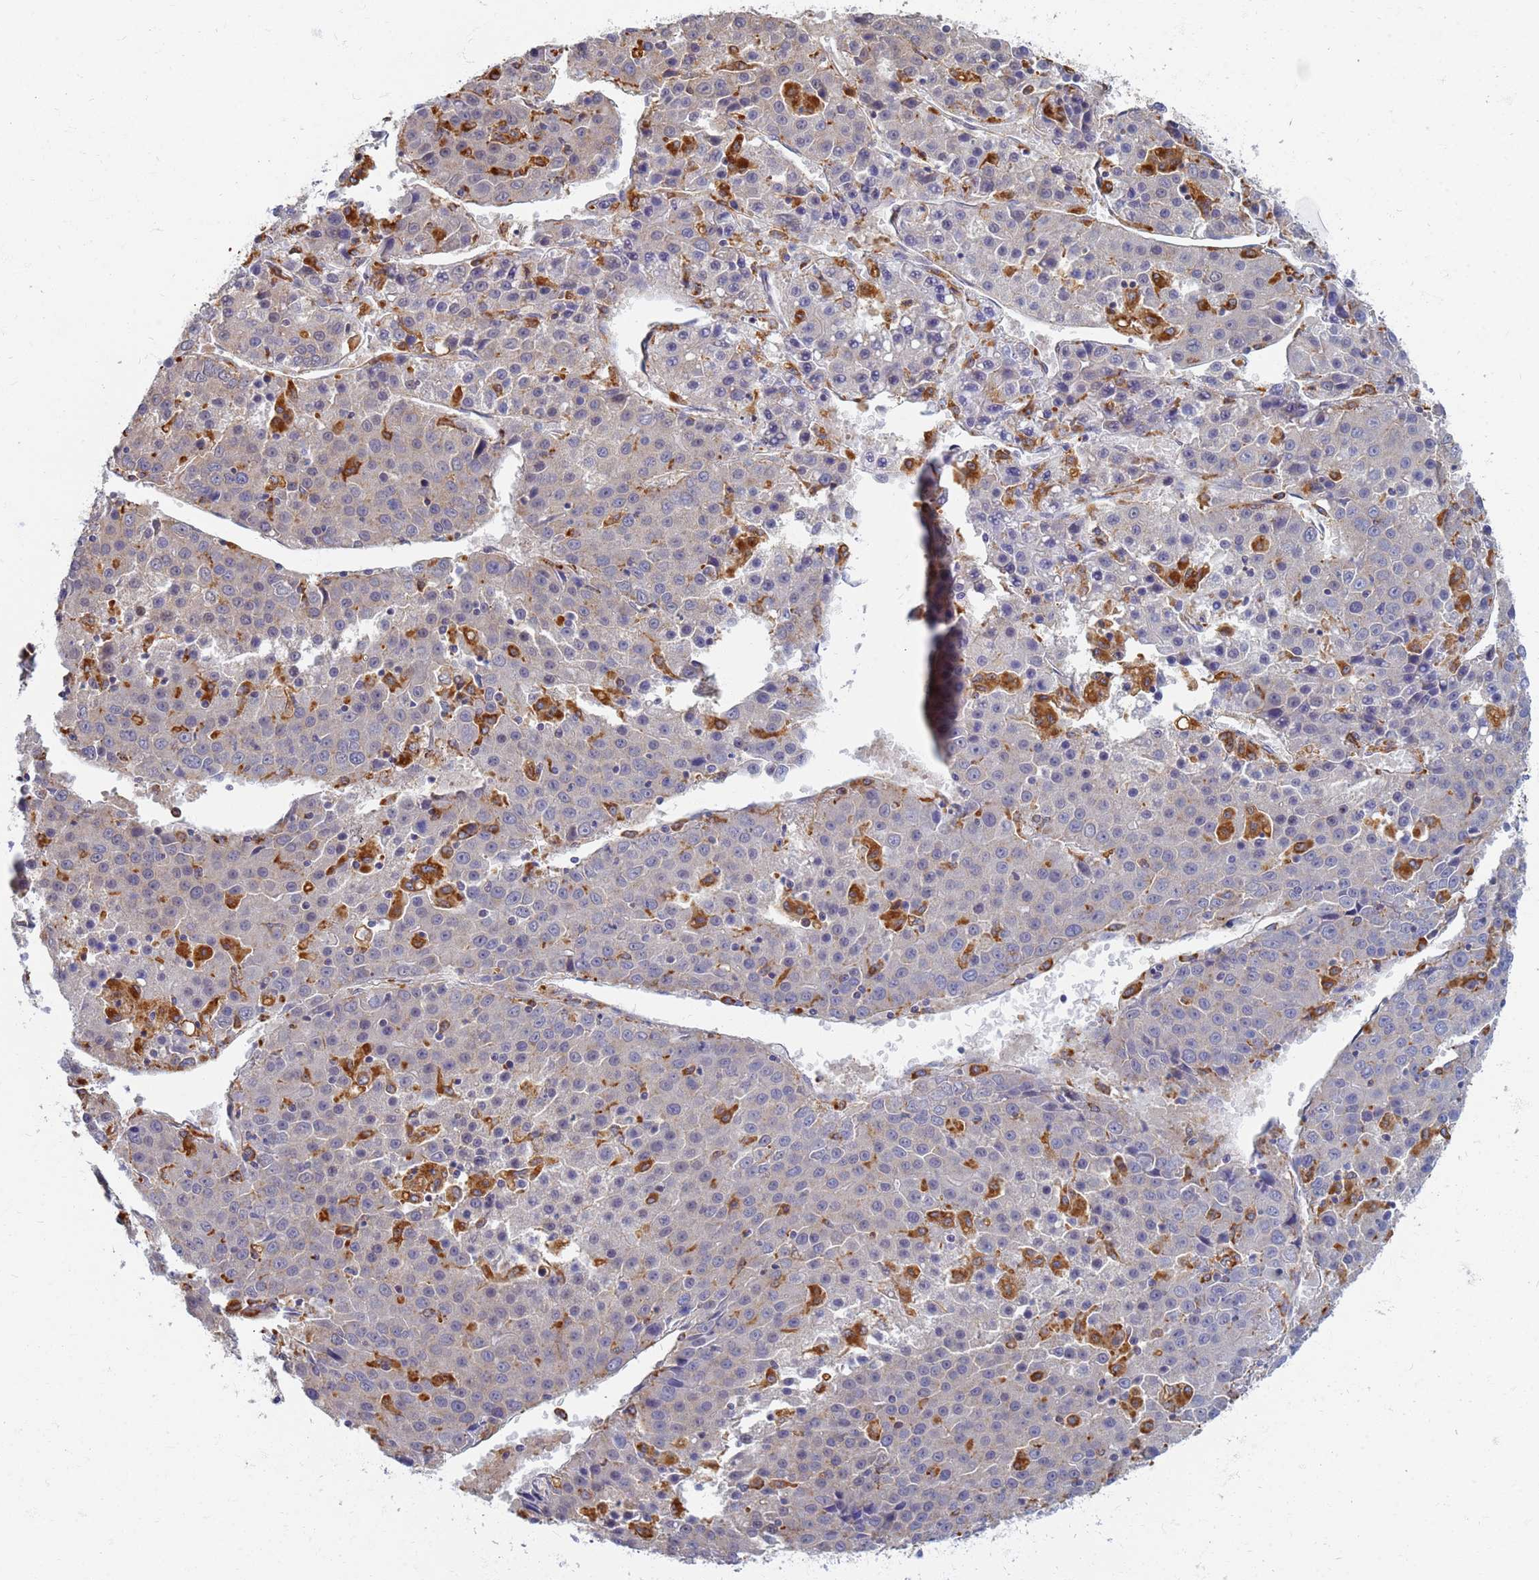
{"staining": {"intensity": "negative", "quantity": "none", "location": "none"}, "tissue": "liver cancer", "cell_type": "Tumor cells", "image_type": "cancer", "snomed": [{"axis": "morphology", "description": "Carcinoma, Hepatocellular, NOS"}, {"axis": "topography", "description": "Liver"}], "caption": "Protein analysis of liver cancer (hepatocellular carcinoma) displays no significant positivity in tumor cells.", "gene": "ATP6V1E1", "patient": {"sex": "male", "age": 55}}